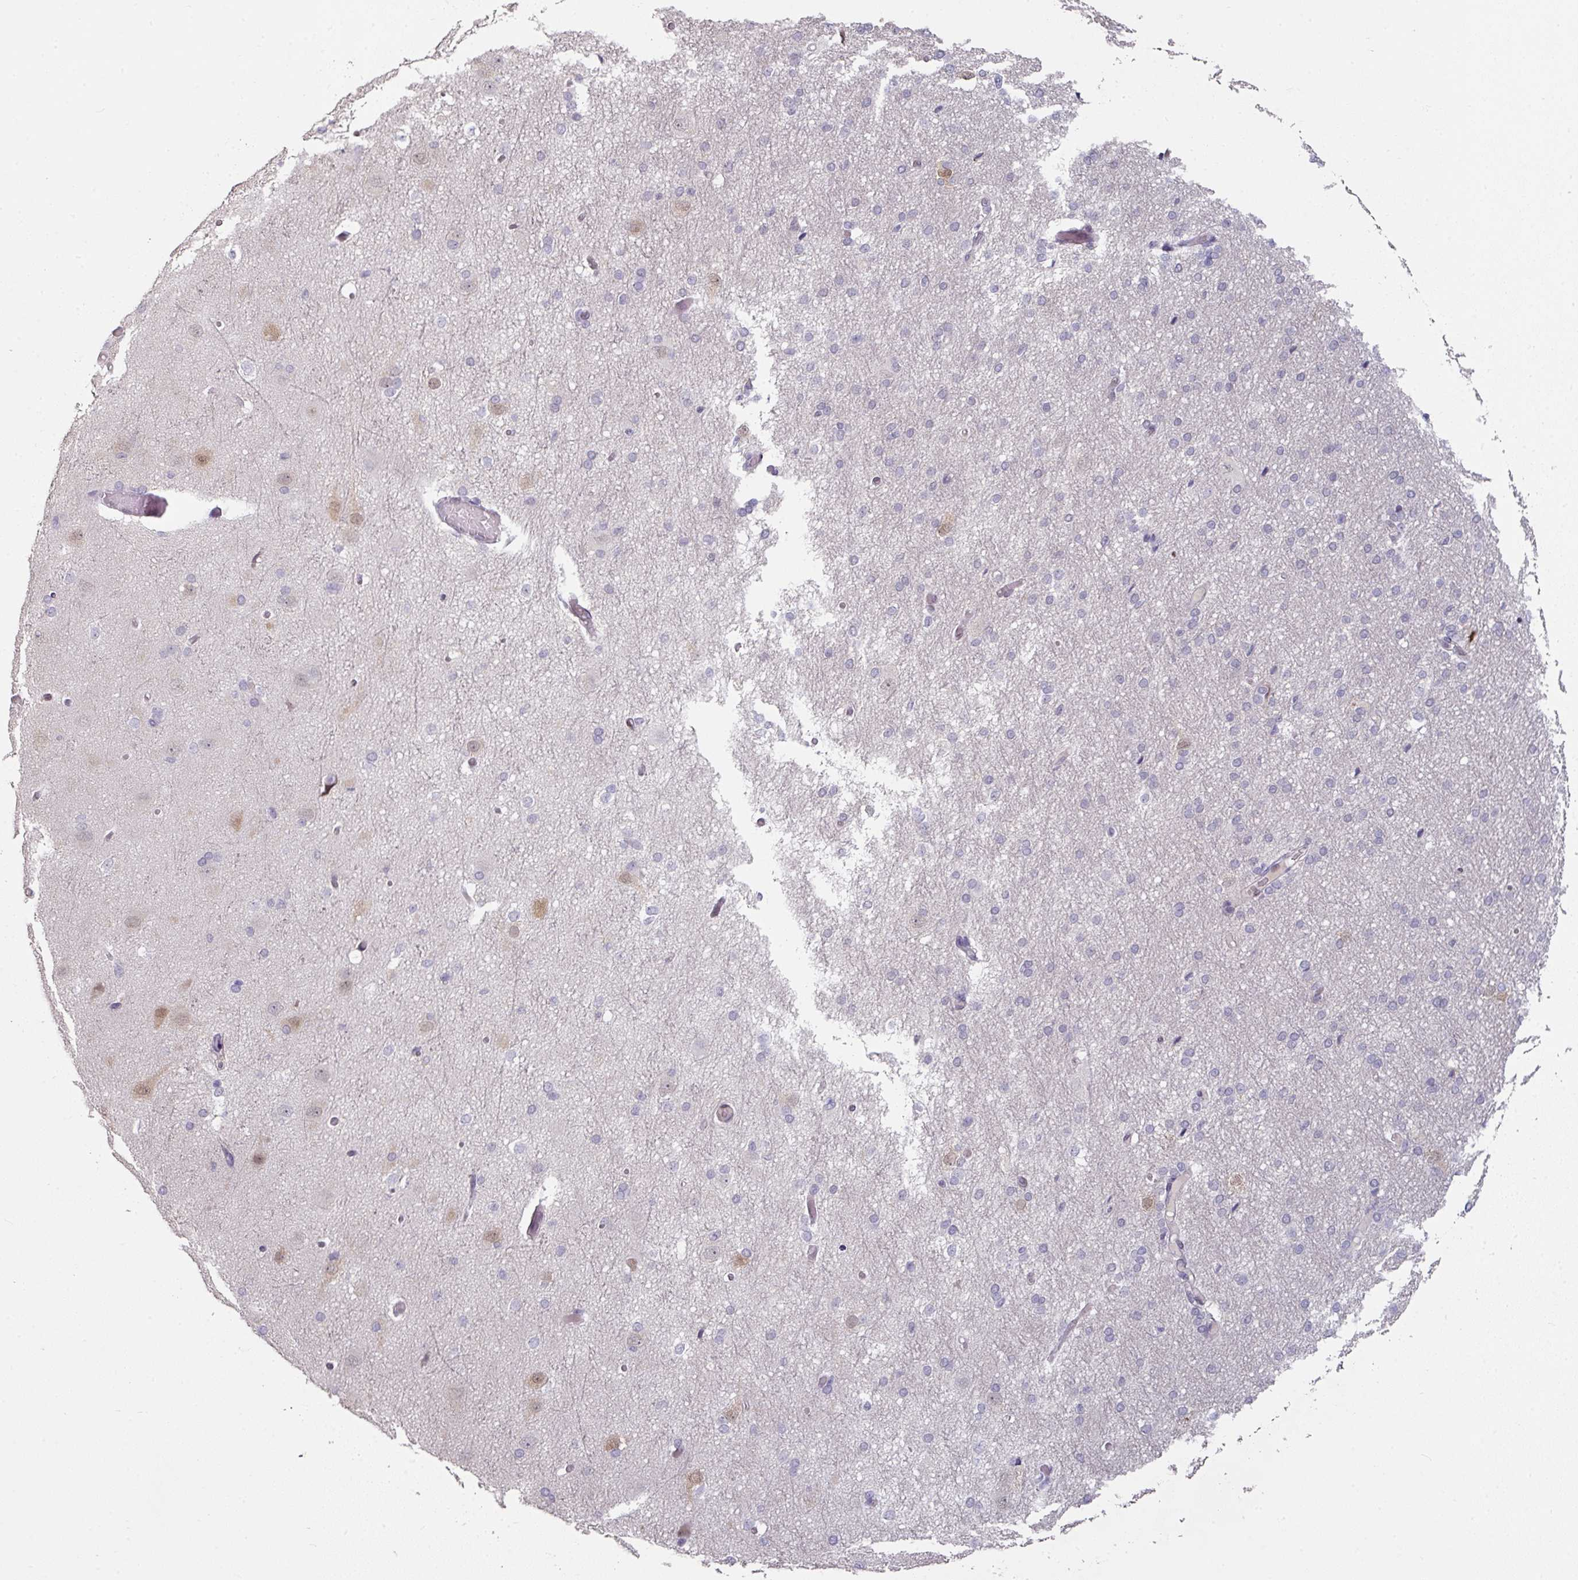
{"staining": {"intensity": "negative", "quantity": "none", "location": "none"}, "tissue": "cerebral cortex", "cell_type": "Endothelial cells", "image_type": "normal", "snomed": [{"axis": "morphology", "description": "Normal tissue, NOS"}, {"axis": "morphology", "description": "Inflammation, NOS"}, {"axis": "topography", "description": "Cerebral cortex"}], "caption": "The micrograph reveals no staining of endothelial cells in normal cerebral cortex.", "gene": "ELK1", "patient": {"sex": "male", "age": 6}}